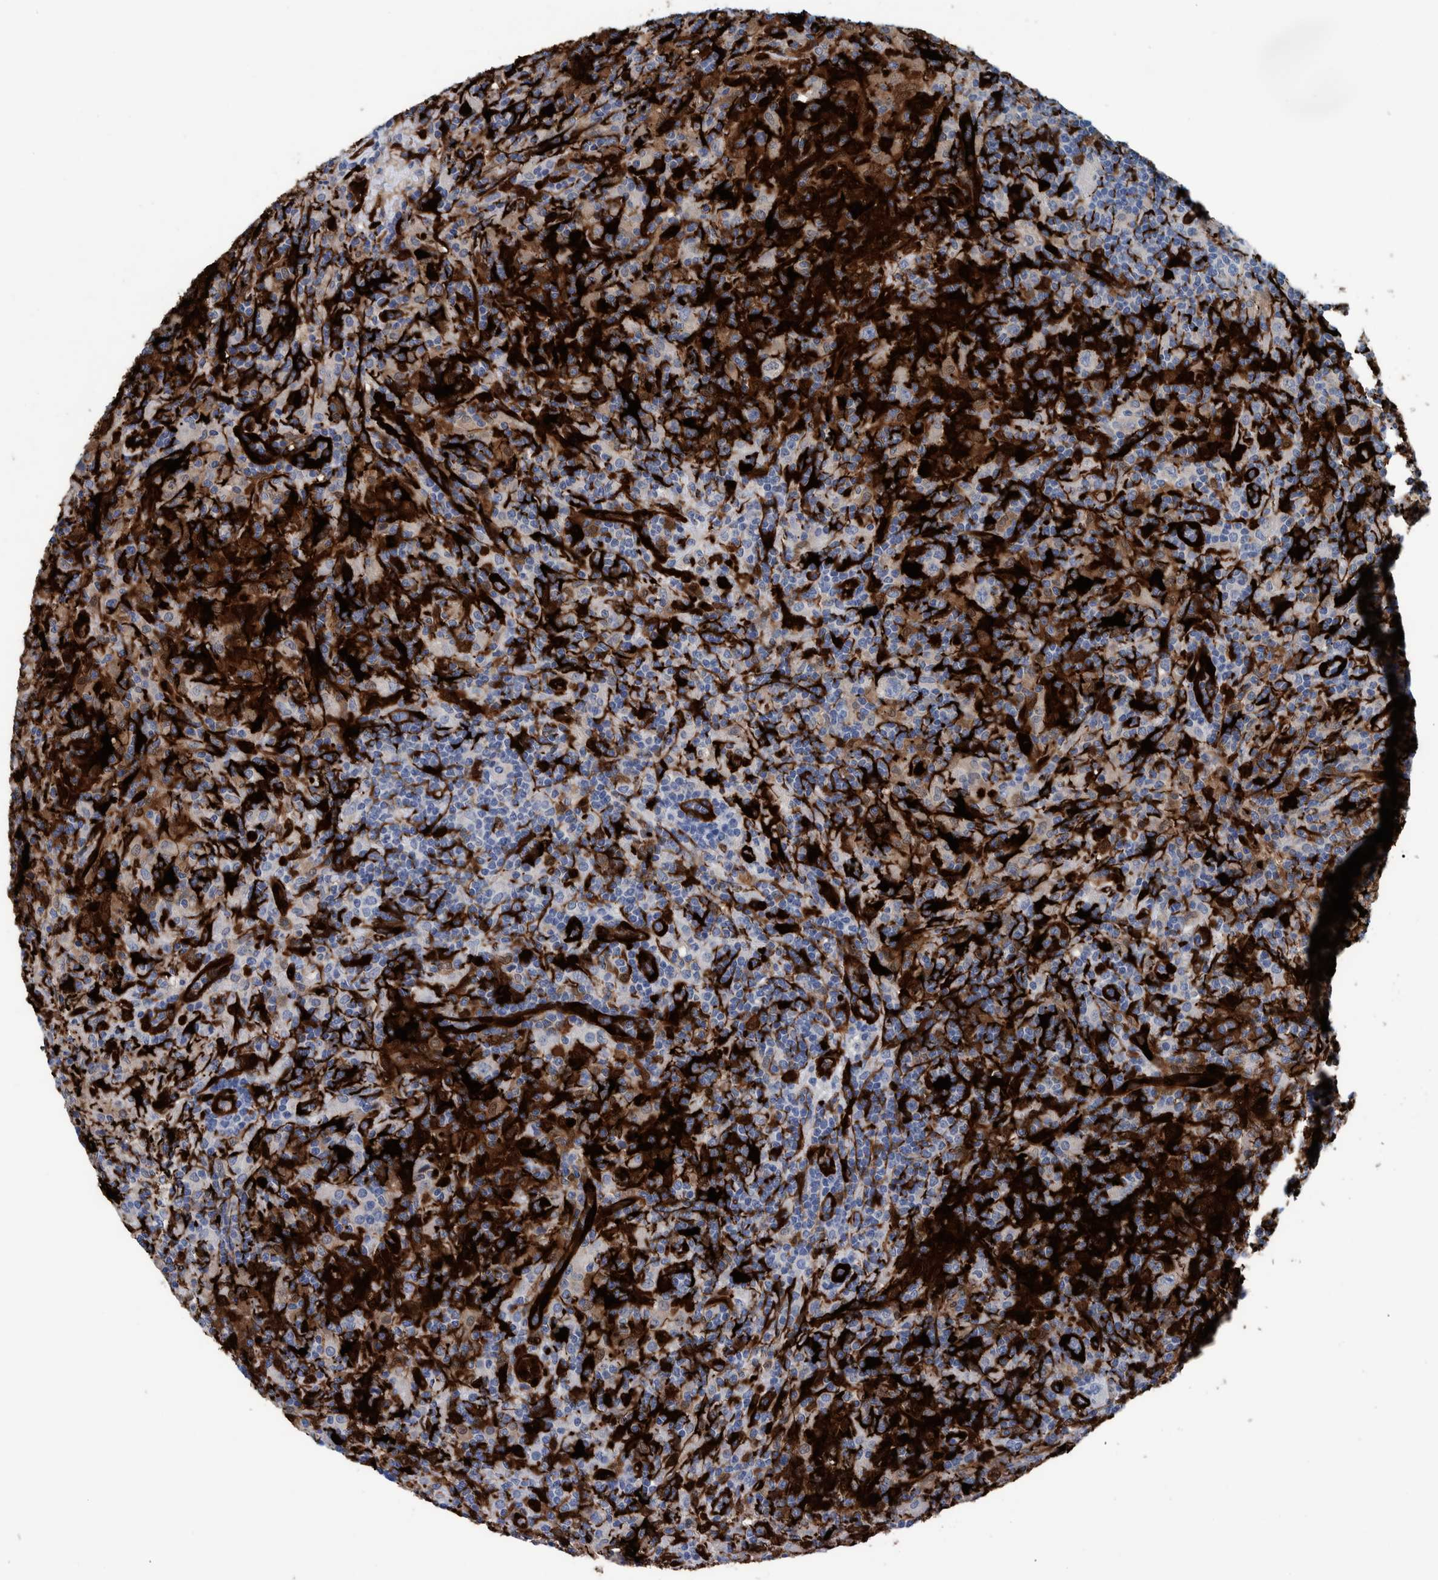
{"staining": {"intensity": "strong", "quantity": ">75%", "location": "cytoplasmic/membranous"}, "tissue": "lymphoma", "cell_type": "Tumor cells", "image_type": "cancer", "snomed": [{"axis": "morphology", "description": "Hodgkin's disease, NOS"}, {"axis": "topography", "description": "Lymph node"}], "caption": "Lymphoma was stained to show a protein in brown. There is high levels of strong cytoplasmic/membranous staining in approximately >75% of tumor cells.", "gene": "IDO1", "patient": {"sex": "male", "age": 70}}